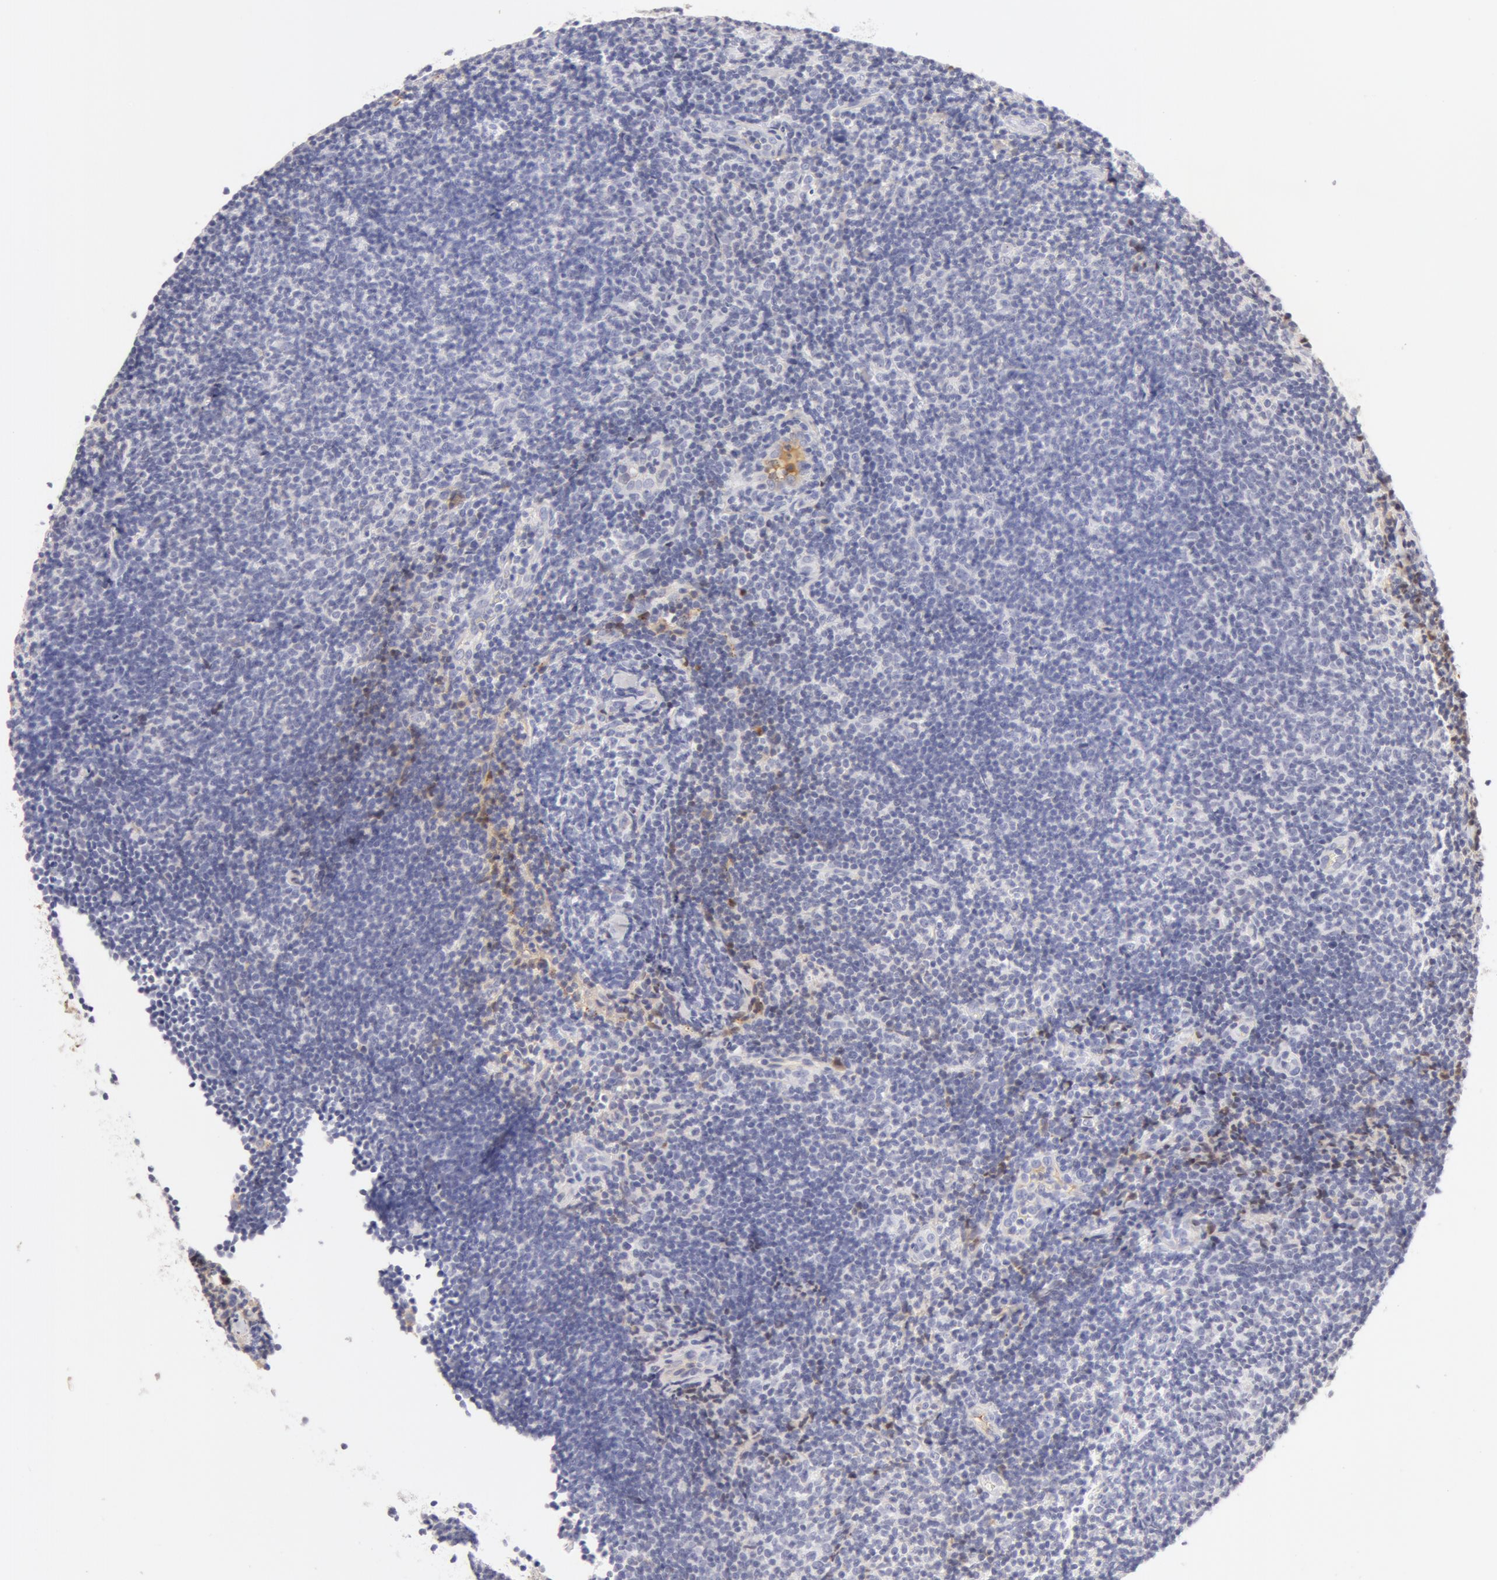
{"staining": {"intensity": "negative", "quantity": "none", "location": "none"}, "tissue": "lymphoma", "cell_type": "Tumor cells", "image_type": "cancer", "snomed": [{"axis": "morphology", "description": "Malignant lymphoma, non-Hodgkin's type, Low grade"}, {"axis": "topography", "description": "Lymph node"}], "caption": "Micrograph shows no significant protein positivity in tumor cells of low-grade malignant lymphoma, non-Hodgkin's type.", "gene": "GC", "patient": {"sex": "male", "age": 49}}